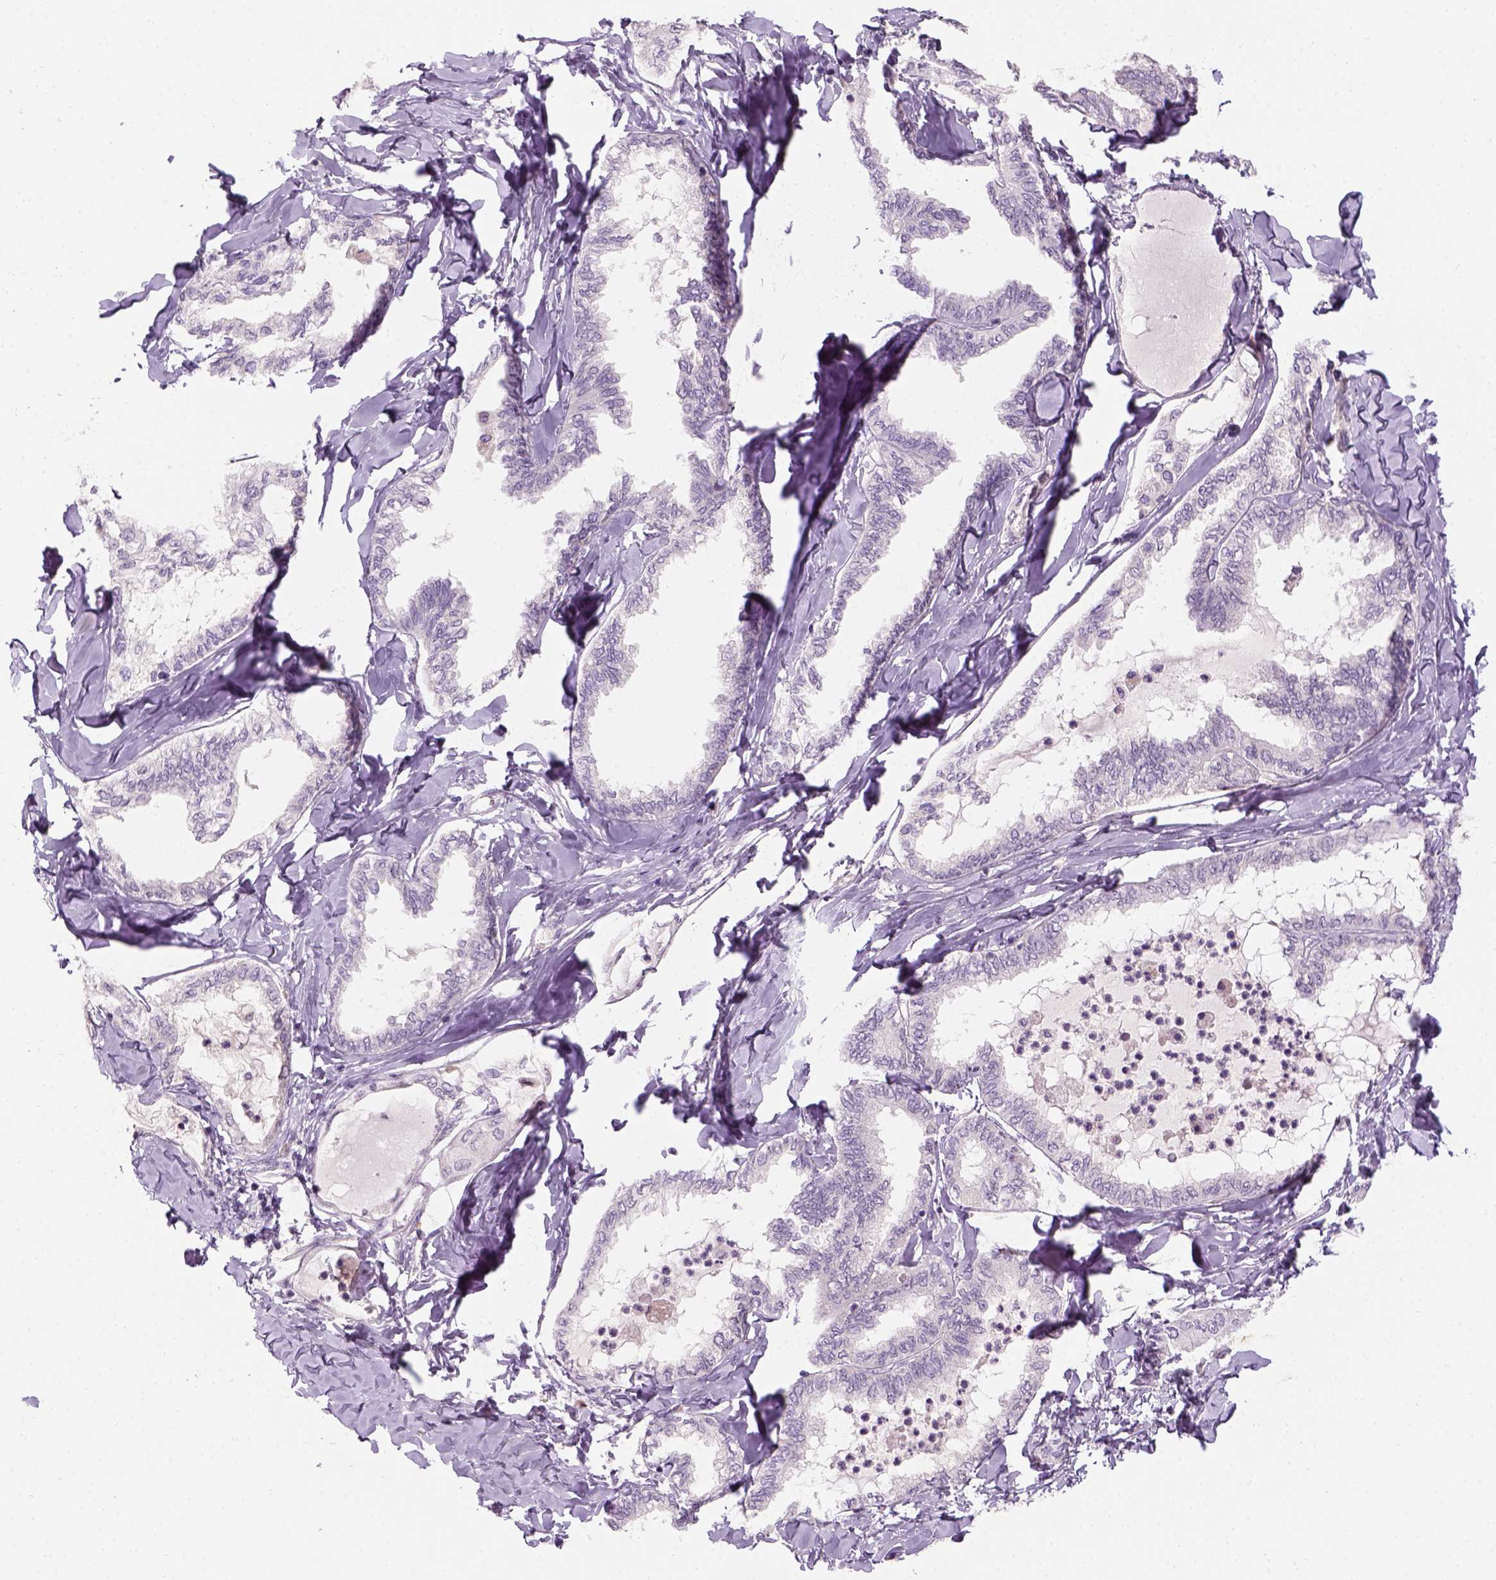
{"staining": {"intensity": "negative", "quantity": "none", "location": "none"}, "tissue": "ovarian cancer", "cell_type": "Tumor cells", "image_type": "cancer", "snomed": [{"axis": "morphology", "description": "Carcinoma, endometroid"}, {"axis": "topography", "description": "Ovary"}], "caption": "Tumor cells are negative for brown protein staining in endometroid carcinoma (ovarian).", "gene": "GFI1B", "patient": {"sex": "female", "age": 70}}